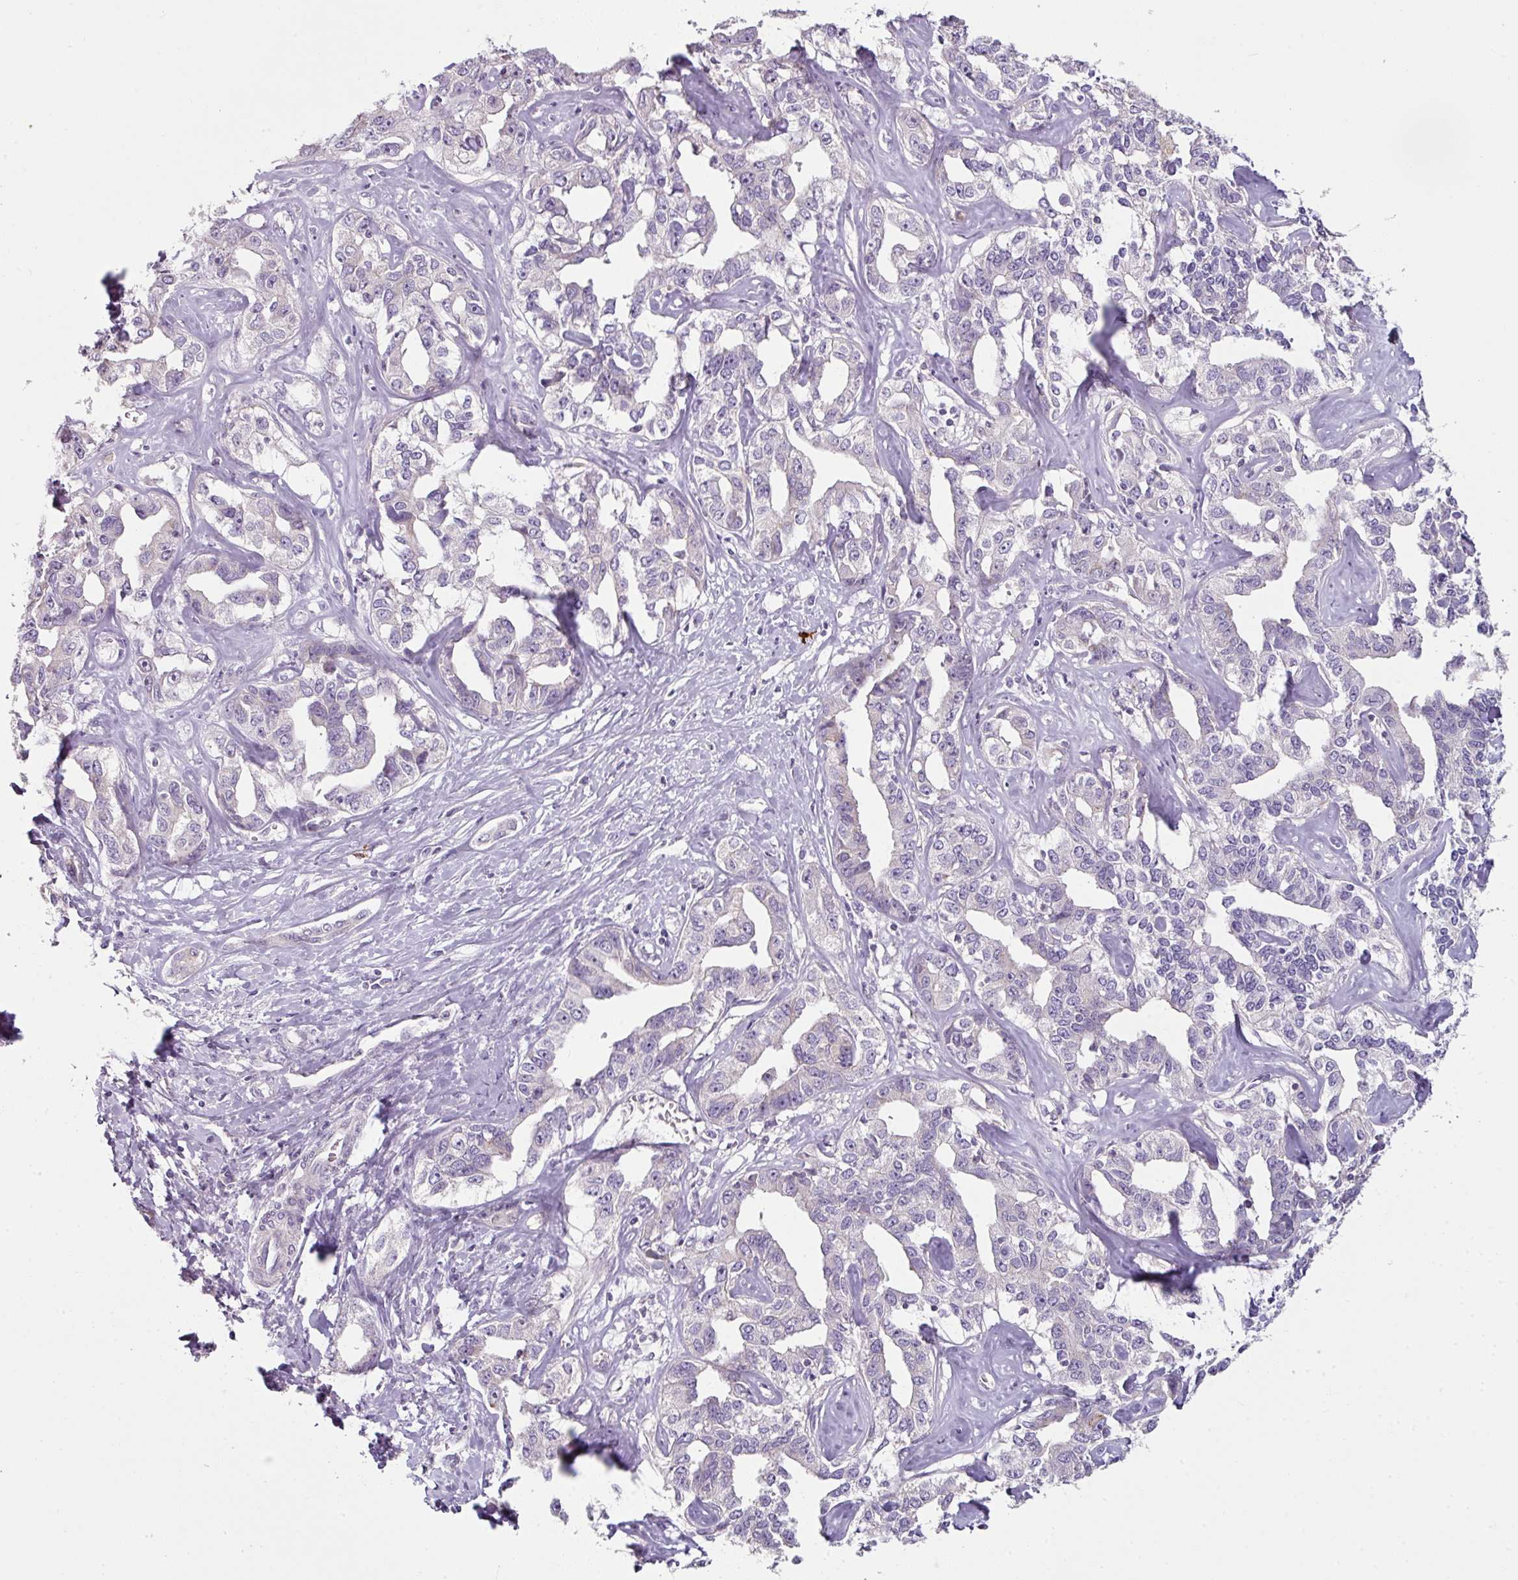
{"staining": {"intensity": "negative", "quantity": "none", "location": "none"}, "tissue": "liver cancer", "cell_type": "Tumor cells", "image_type": "cancer", "snomed": [{"axis": "morphology", "description": "Cholangiocarcinoma"}, {"axis": "topography", "description": "Liver"}], "caption": "This is an IHC image of cholangiocarcinoma (liver). There is no staining in tumor cells.", "gene": "FHAD1", "patient": {"sex": "male", "age": 59}}